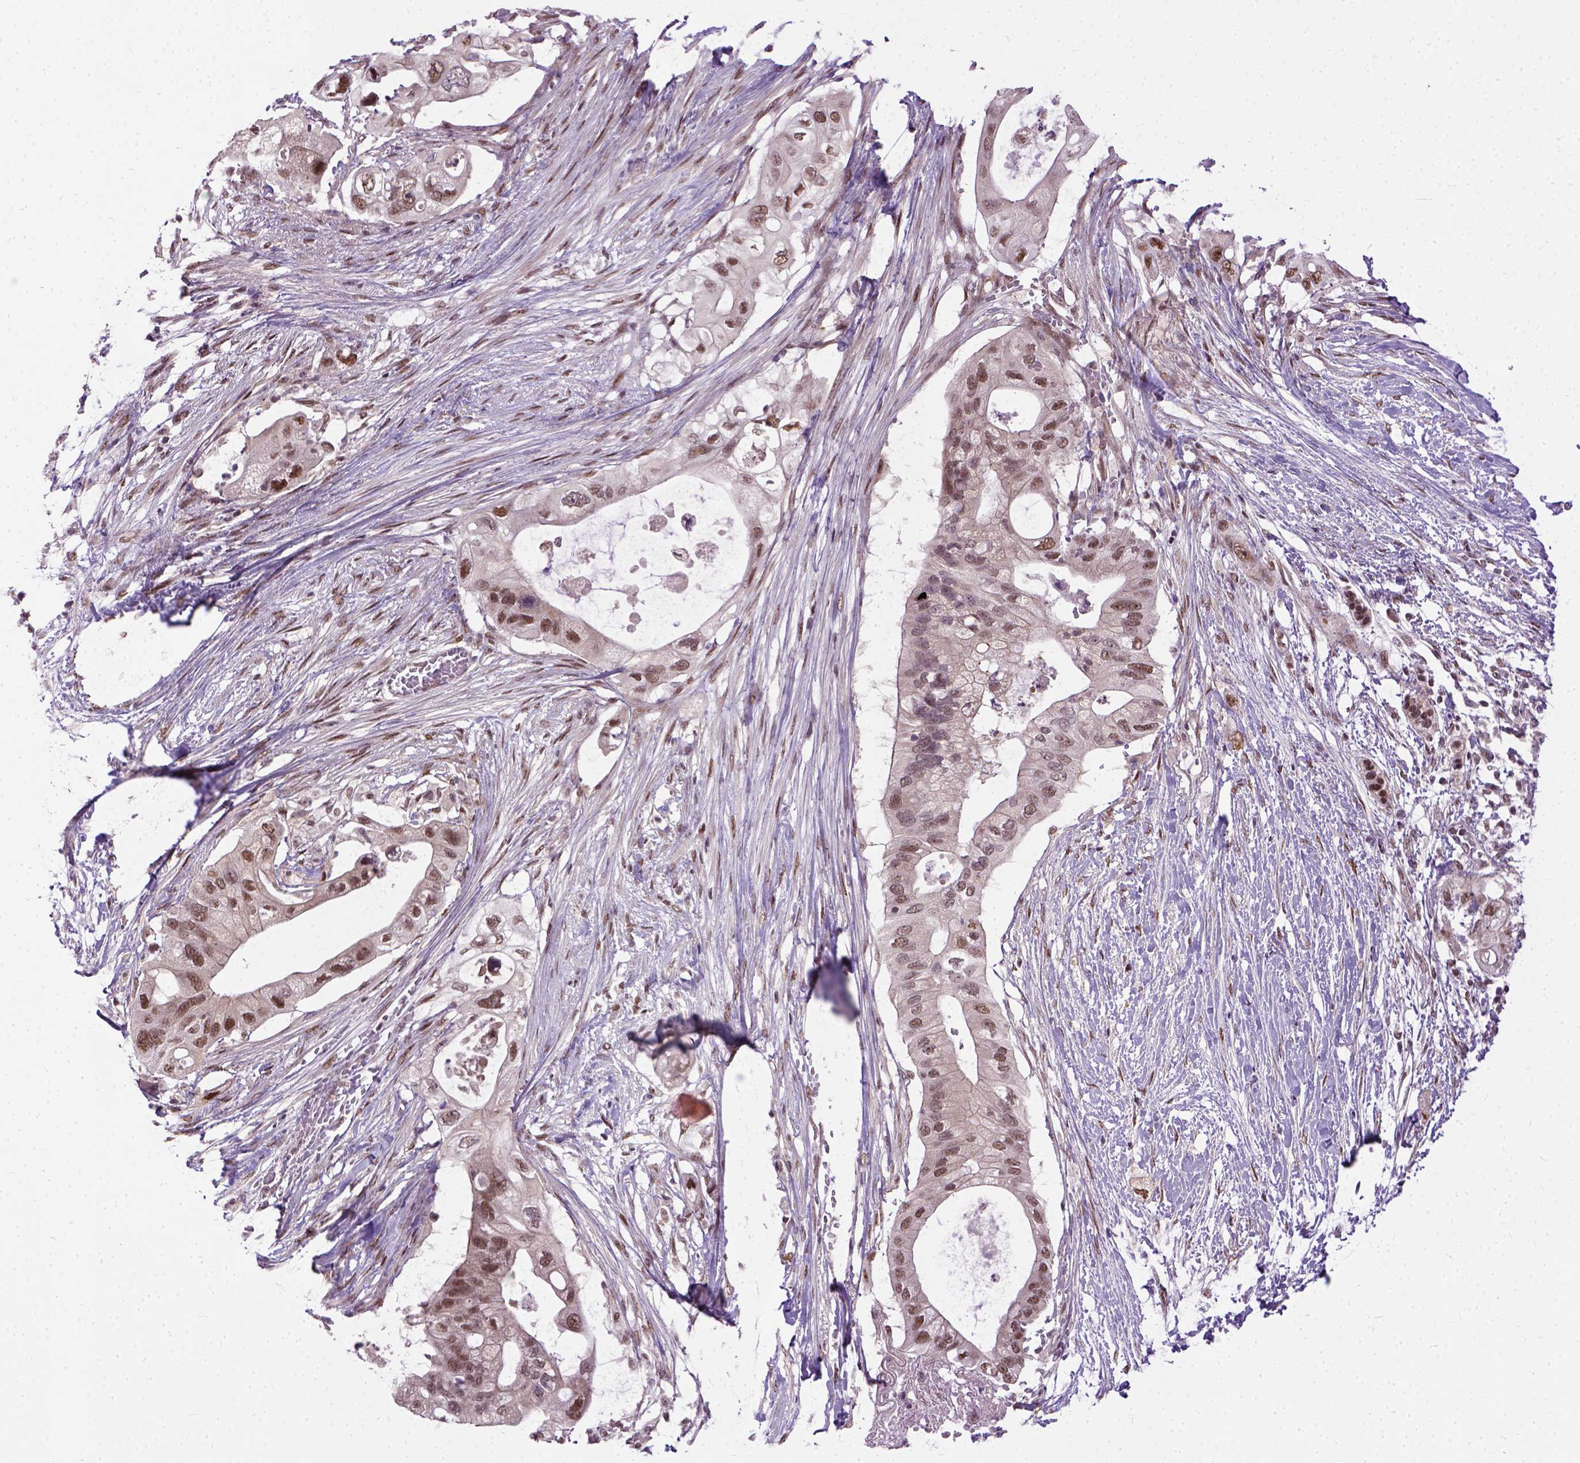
{"staining": {"intensity": "moderate", "quantity": ">75%", "location": "nuclear"}, "tissue": "pancreatic cancer", "cell_type": "Tumor cells", "image_type": "cancer", "snomed": [{"axis": "morphology", "description": "Adenocarcinoma, NOS"}, {"axis": "topography", "description": "Pancreas"}], "caption": "A brown stain highlights moderate nuclear staining of a protein in human adenocarcinoma (pancreatic) tumor cells.", "gene": "UBA3", "patient": {"sex": "female", "age": 72}}